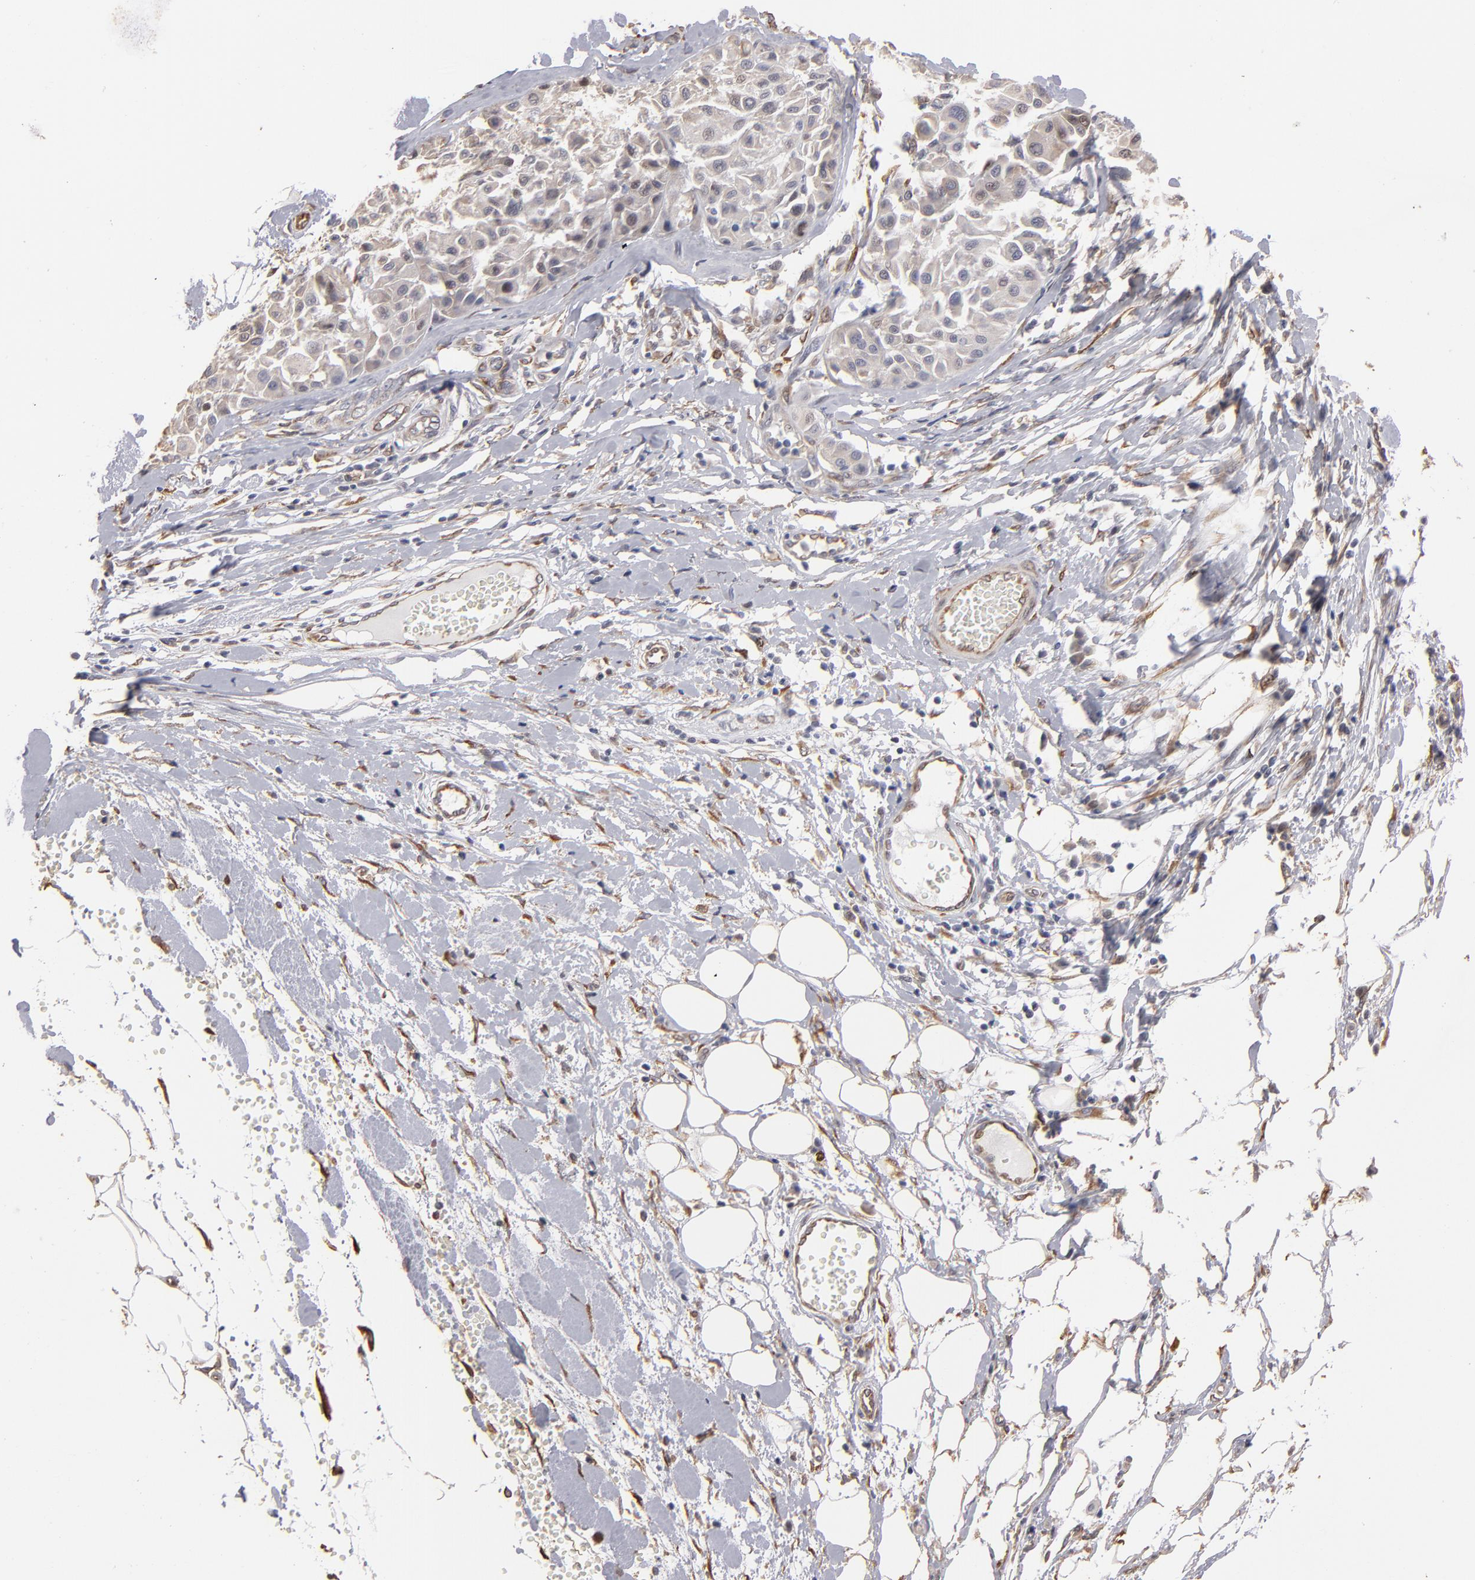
{"staining": {"intensity": "weak", "quantity": ">75%", "location": "cytoplasmic/membranous"}, "tissue": "melanoma", "cell_type": "Tumor cells", "image_type": "cancer", "snomed": [{"axis": "morphology", "description": "Malignant melanoma, Metastatic site"}, {"axis": "topography", "description": "Soft tissue"}], "caption": "Brown immunohistochemical staining in melanoma reveals weak cytoplasmic/membranous expression in about >75% of tumor cells.", "gene": "PGRMC1", "patient": {"sex": "male", "age": 41}}